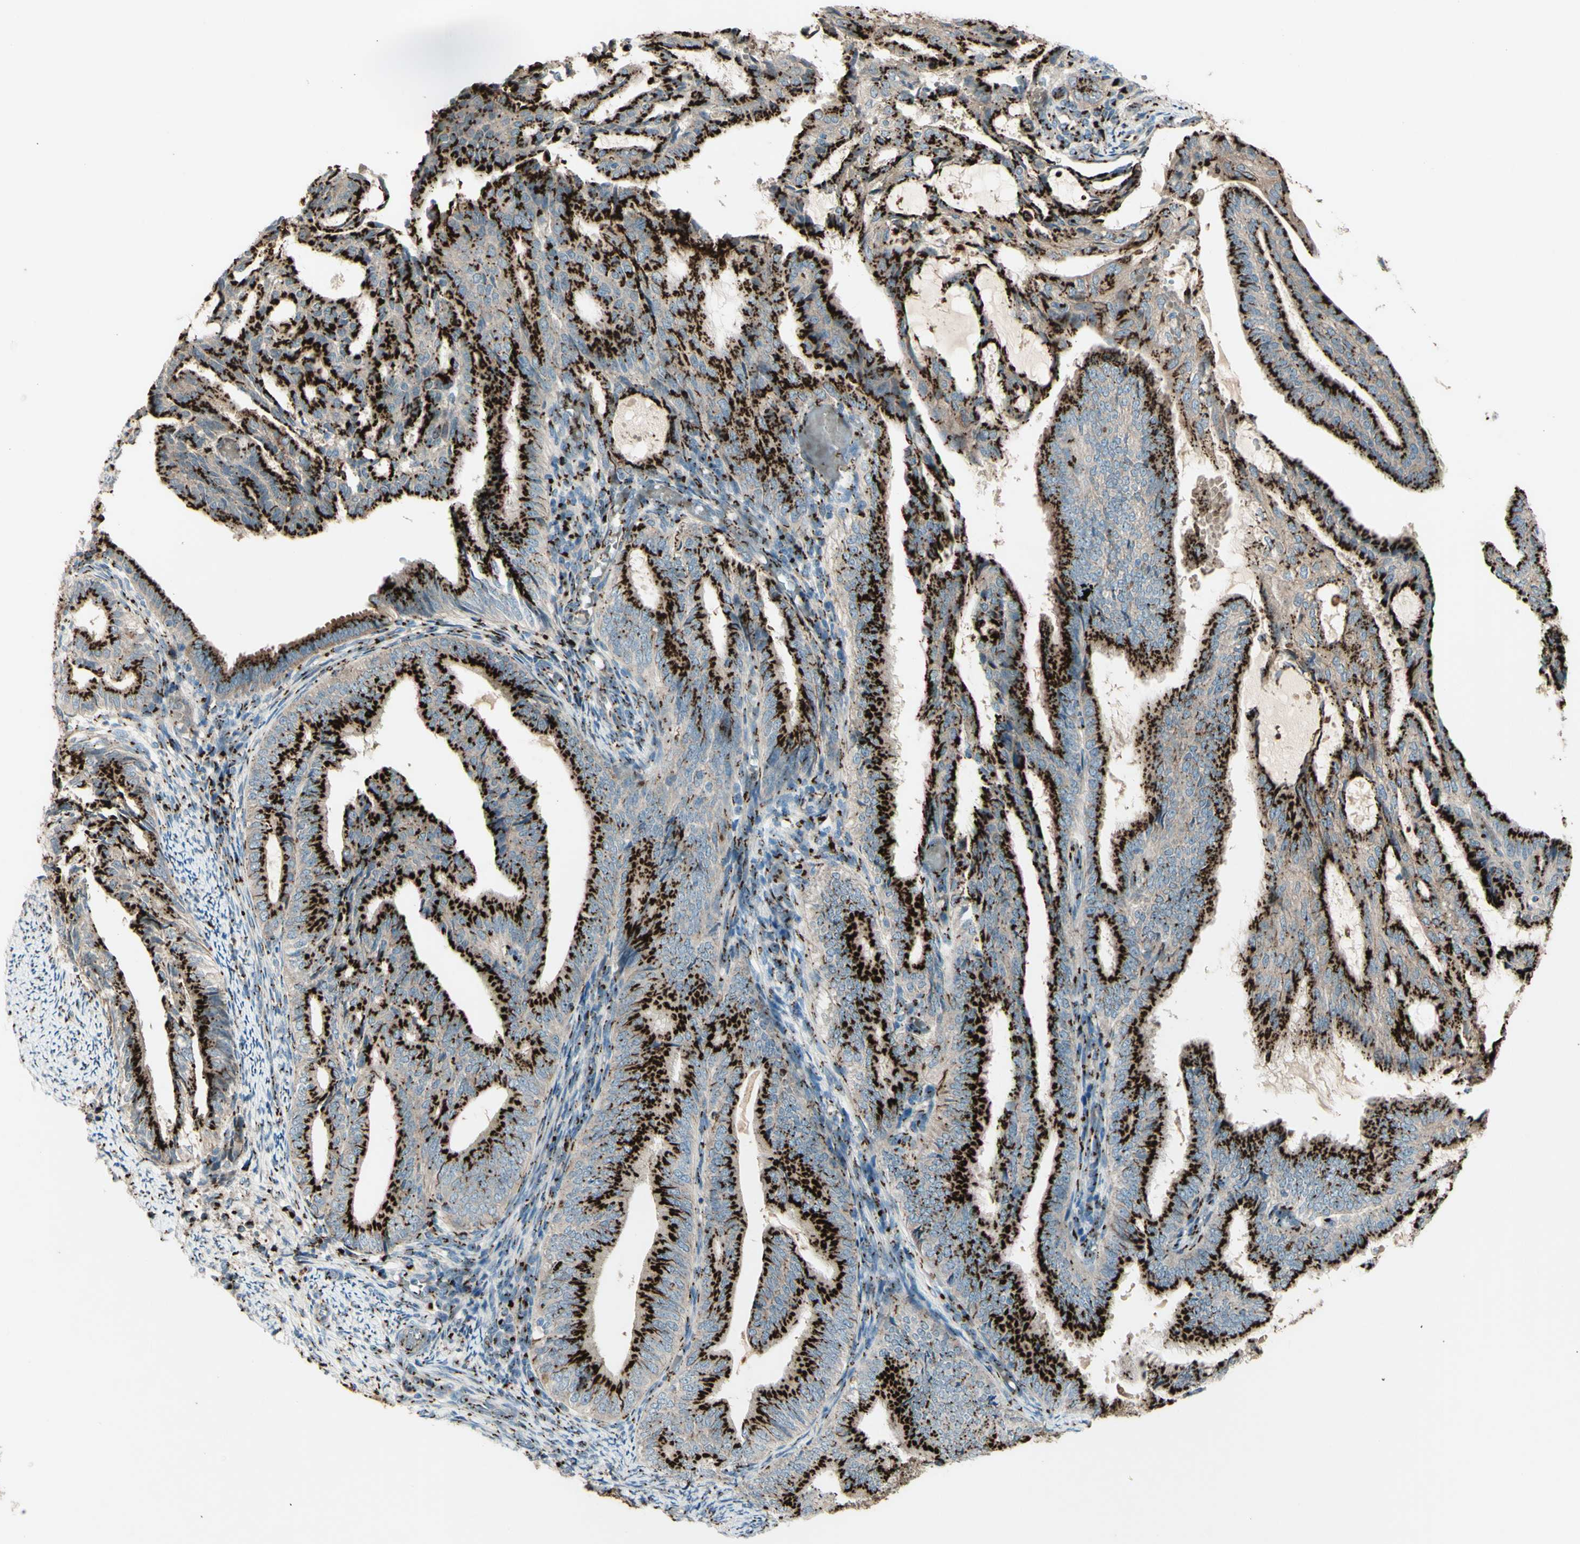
{"staining": {"intensity": "strong", "quantity": ">75%", "location": "cytoplasmic/membranous"}, "tissue": "endometrial cancer", "cell_type": "Tumor cells", "image_type": "cancer", "snomed": [{"axis": "morphology", "description": "Adenocarcinoma, NOS"}, {"axis": "topography", "description": "Endometrium"}], "caption": "Endometrial cancer stained with a protein marker demonstrates strong staining in tumor cells.", "gene": "BPNT2", "patient": {"sex": "female", "age": 58}}